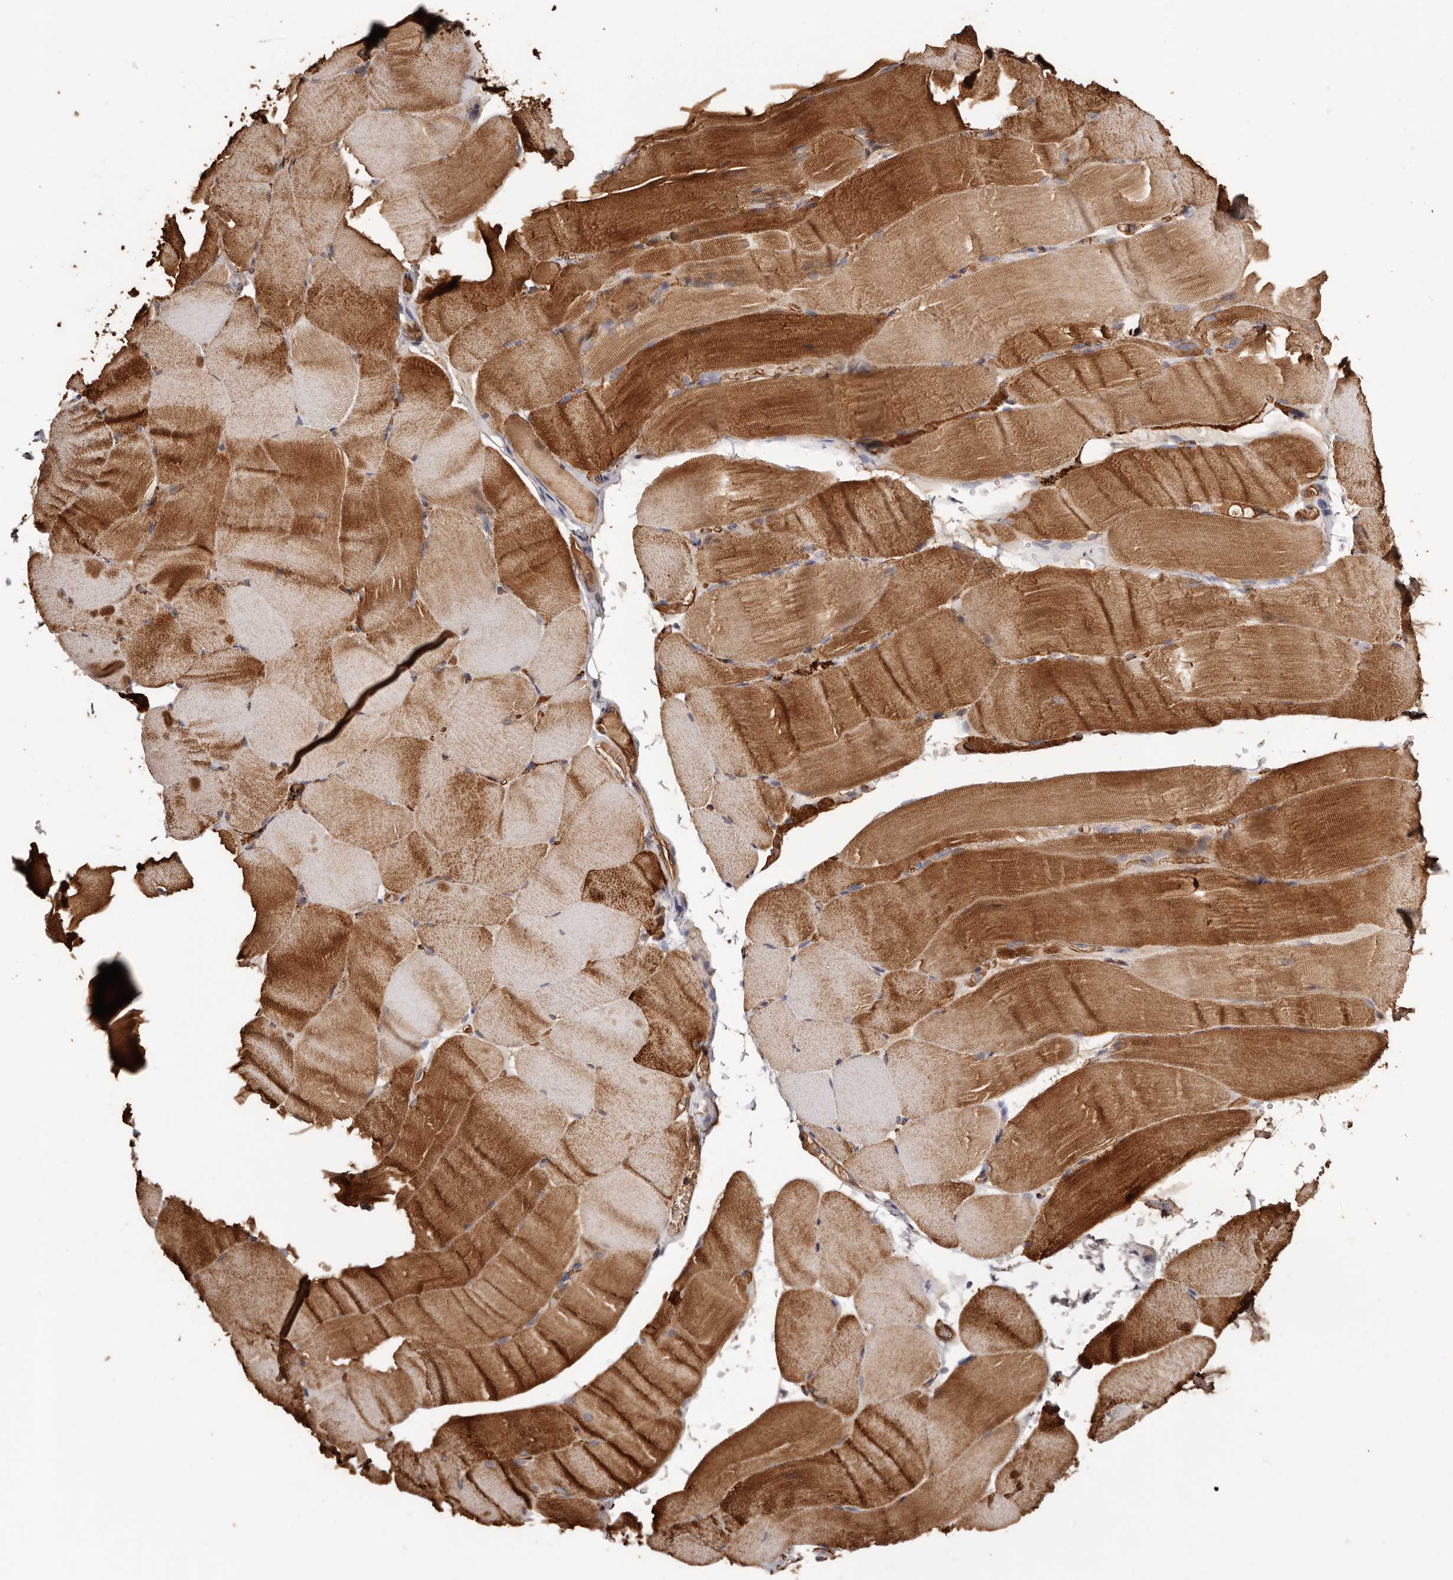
{"staining": {"intensity": "strong", "quantity": ">75%", "location": "cytoplasmic/membranous"}, "tissue": "skeletal muscle", "cell_type": "Myocytes", "image_type": "normal", "snomed": [{"axis": "morphology", "description": "Normal tissue, NOS"}, {"axis": "topography", "description": "Skeletal muscle"}, {"axis": "topography", "description": "Parathyroid gland"}], "caption": "A histopathology image showing strong cytoplasmic/membranous positivity in about >75% of myocytes in normal skeletal muscle, as visualized by brown immunohistochemical staining.", "gene": "ZNF557", "patient": {"sex": "female", "age": 37}}